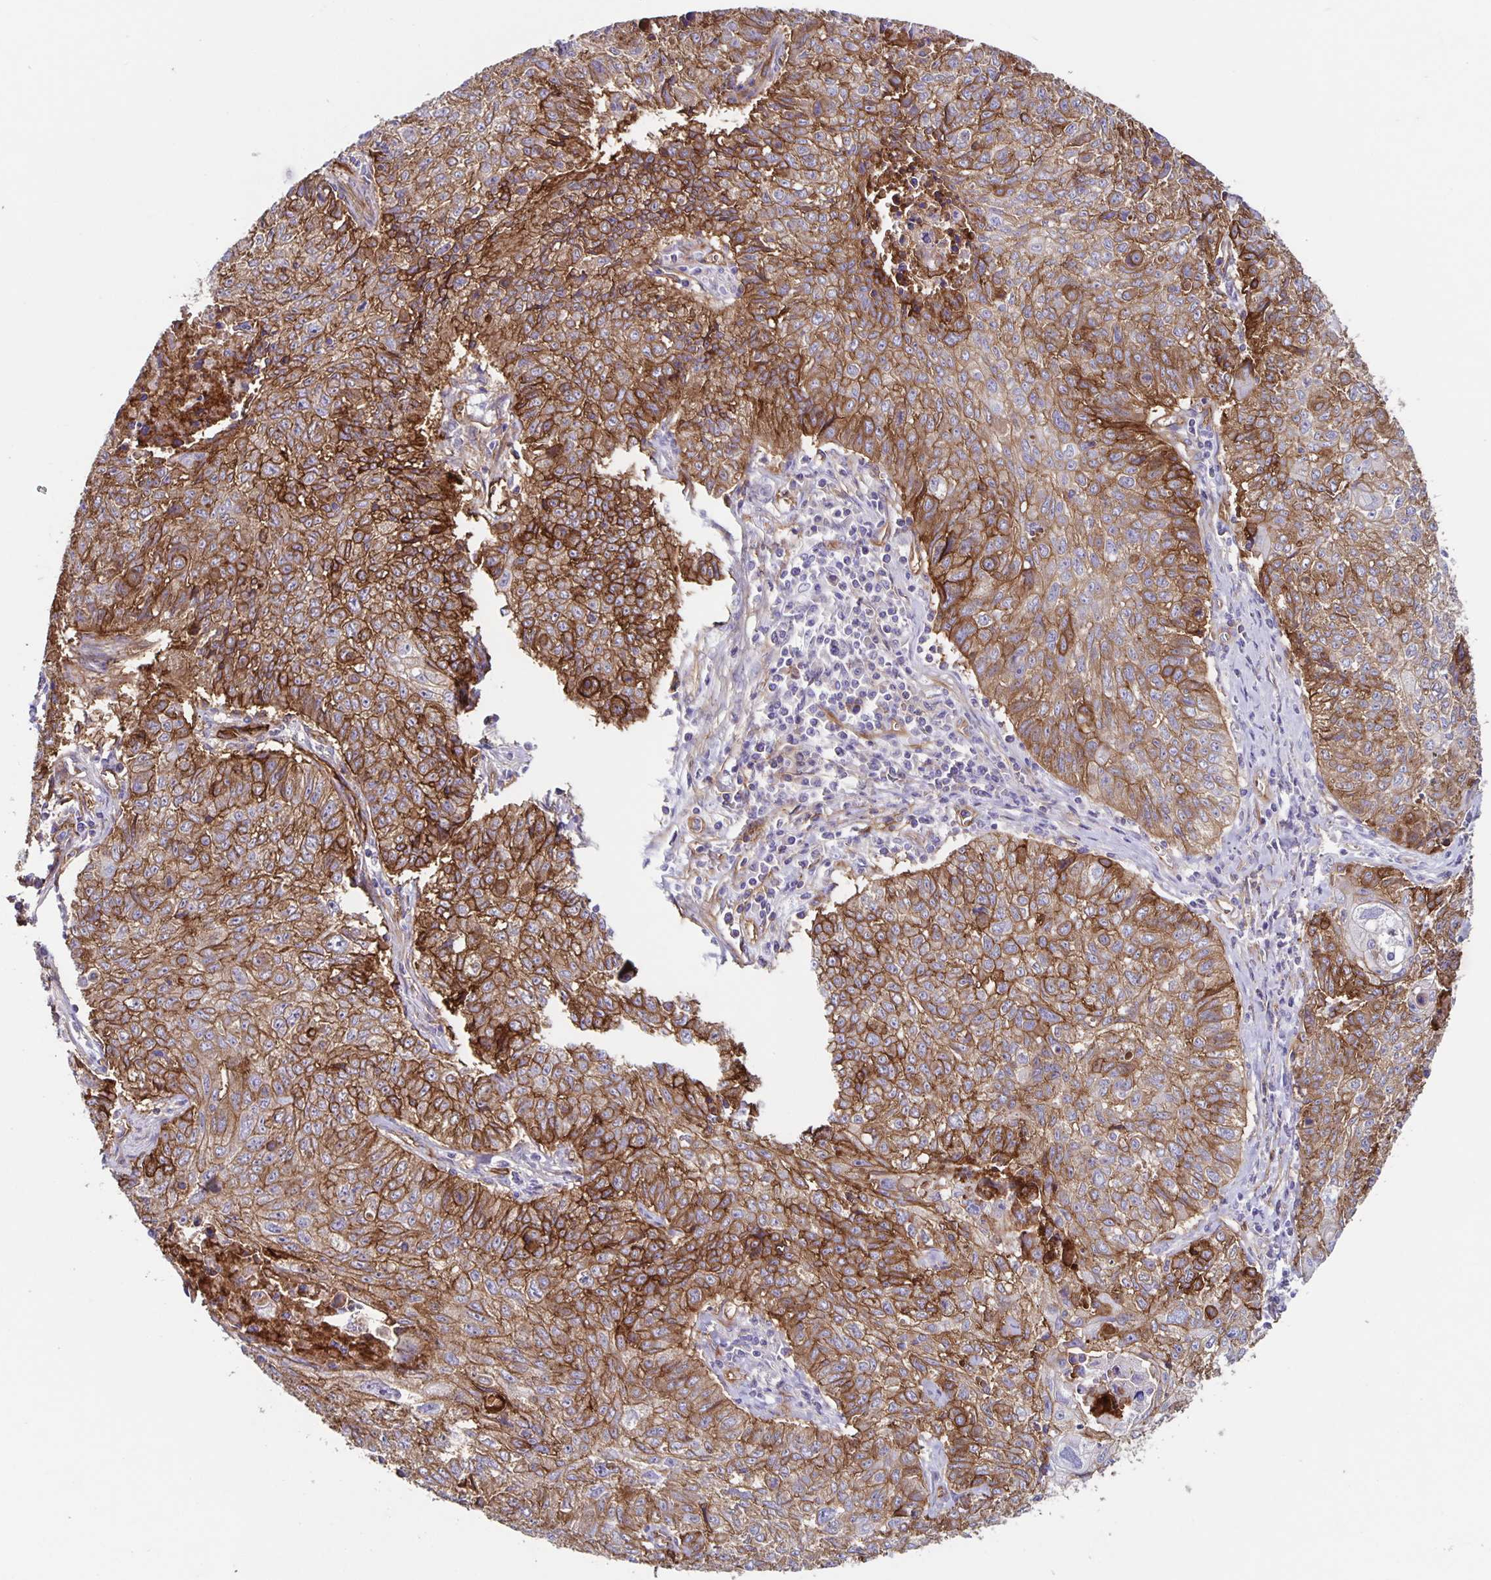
{"staining": {"intensity": "strong", "quantity": ">75%", "location": "cytoplasmic/membranous"}, "tissue": "lung cancer", "cell_type": "Tumor cells", "image_type": "cancer", "snomed": [{"axis": "morphology", "description": "Normal morphology"}, {"axis": "morphology", "description": "Aneuploidy"}, {"axis": "morphology", "description": "Squamous cell carcinoma, NOS"}, {"axis": "topography", "description": "Lymph node"}, {"axis": "topography", "description": "Lung"}], "caption": "Immunohistochemical staining of human lung cancer (squamous cell carcinoma) reveals strong cytoplasmic/membranous protein expression in approximately >75% of tumor cells. The staining is performed using DAB (3,3'-diaminobenzidine) brown chromogen to label protein expression. The nuclei are counter-stained blue using hematoxylin.", "gene": "ITGA2", "patient": {"sex": "female", "age": 76}}